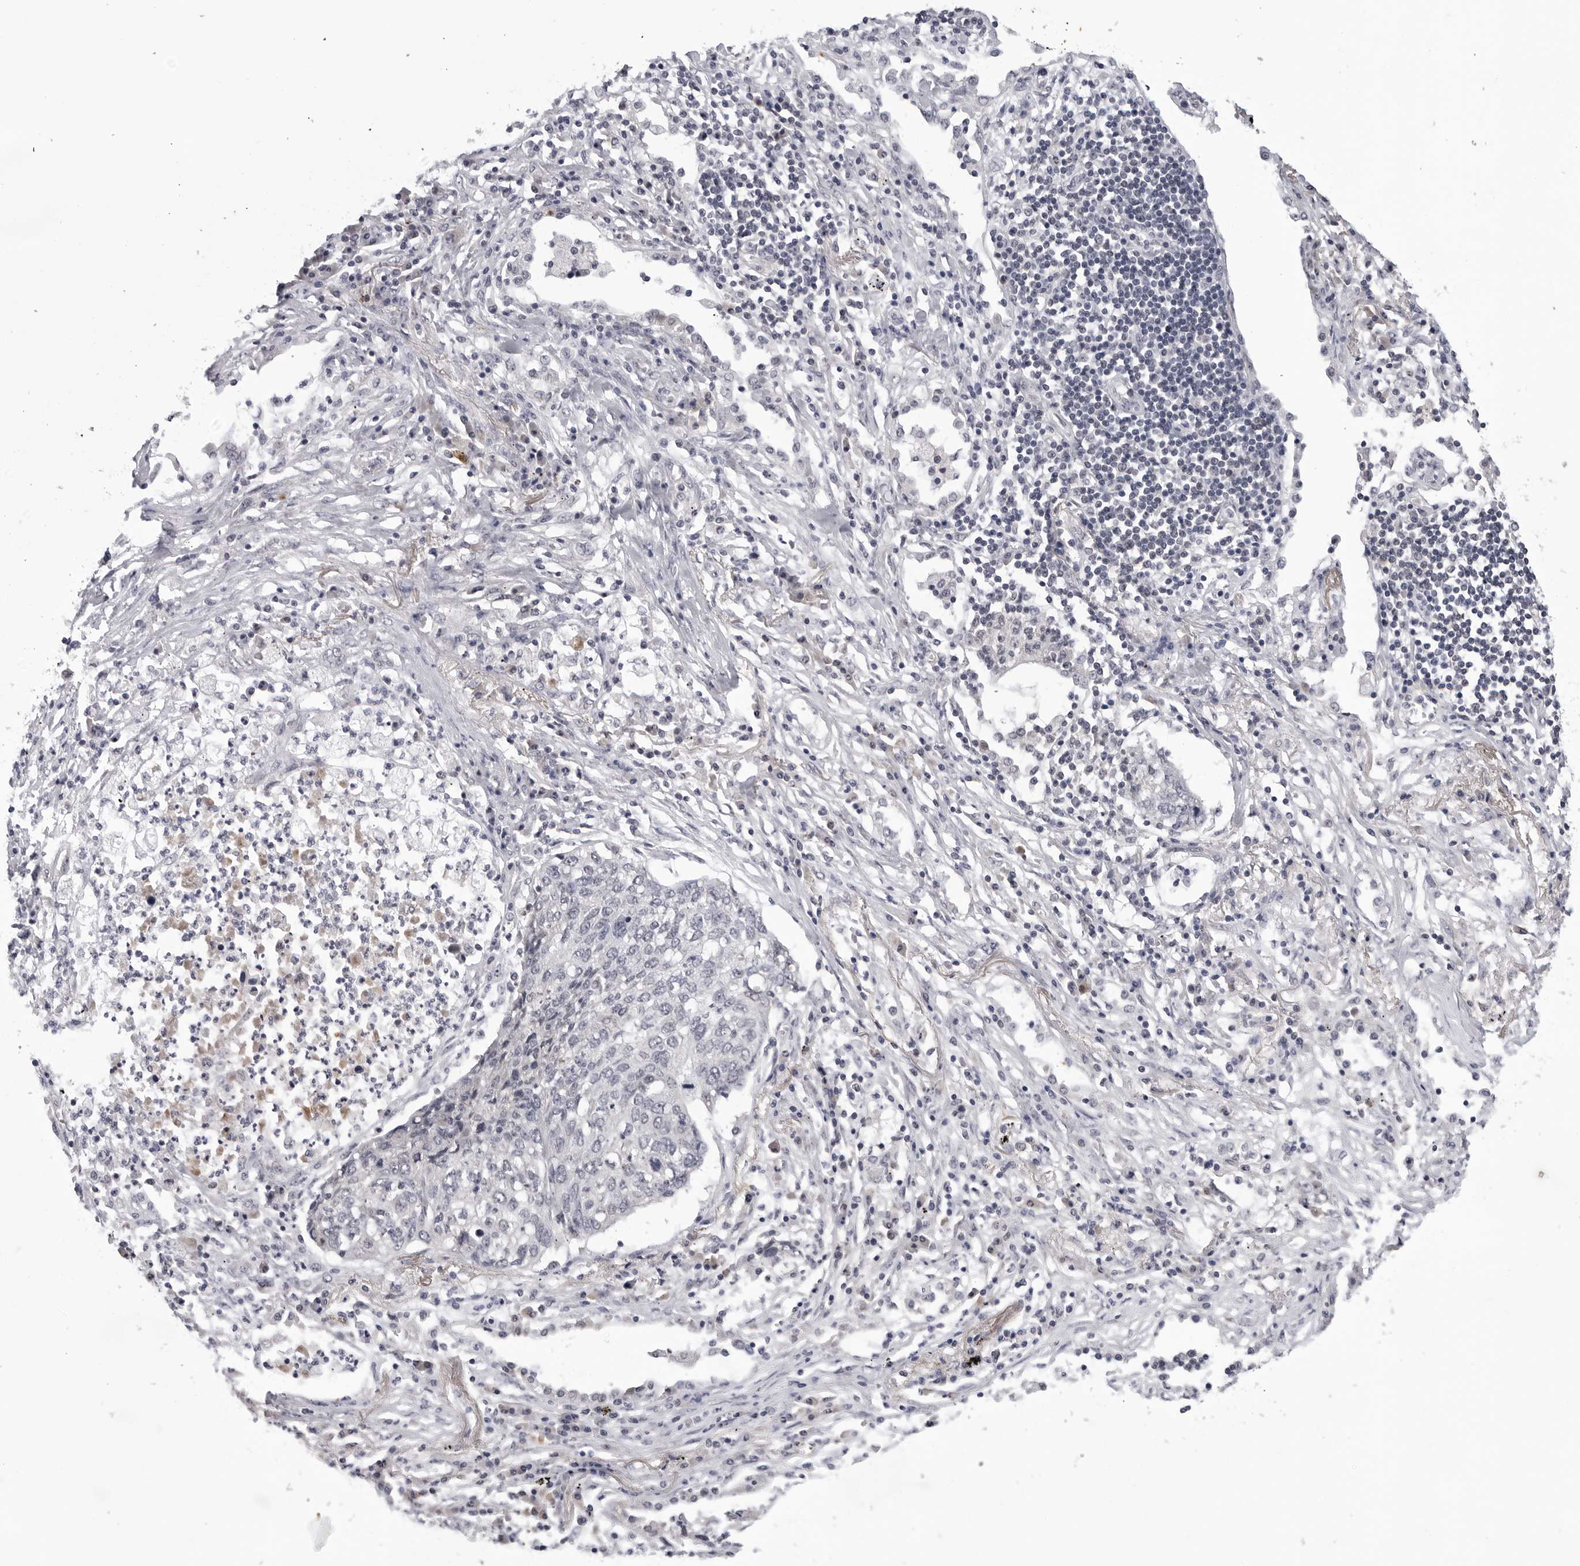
{"staining": {"intensity": "negative", "quantity": "none", "location": "none"}, "tissue": "lung cancer", "cell_type": "Tumor cells", "image_type": "cancer", "snomed": [{"axis": "morphology", "description": "Squamous cell carcinoma, NOS"}, {"axis": "topography", "description": "Lung"}], "caption": "Protein analysis of lung squamous cell carcinoma reveals no significant staining in tumor cells.", "gene": "CDK20", "patient": {"sex": "female", "age": 63}}